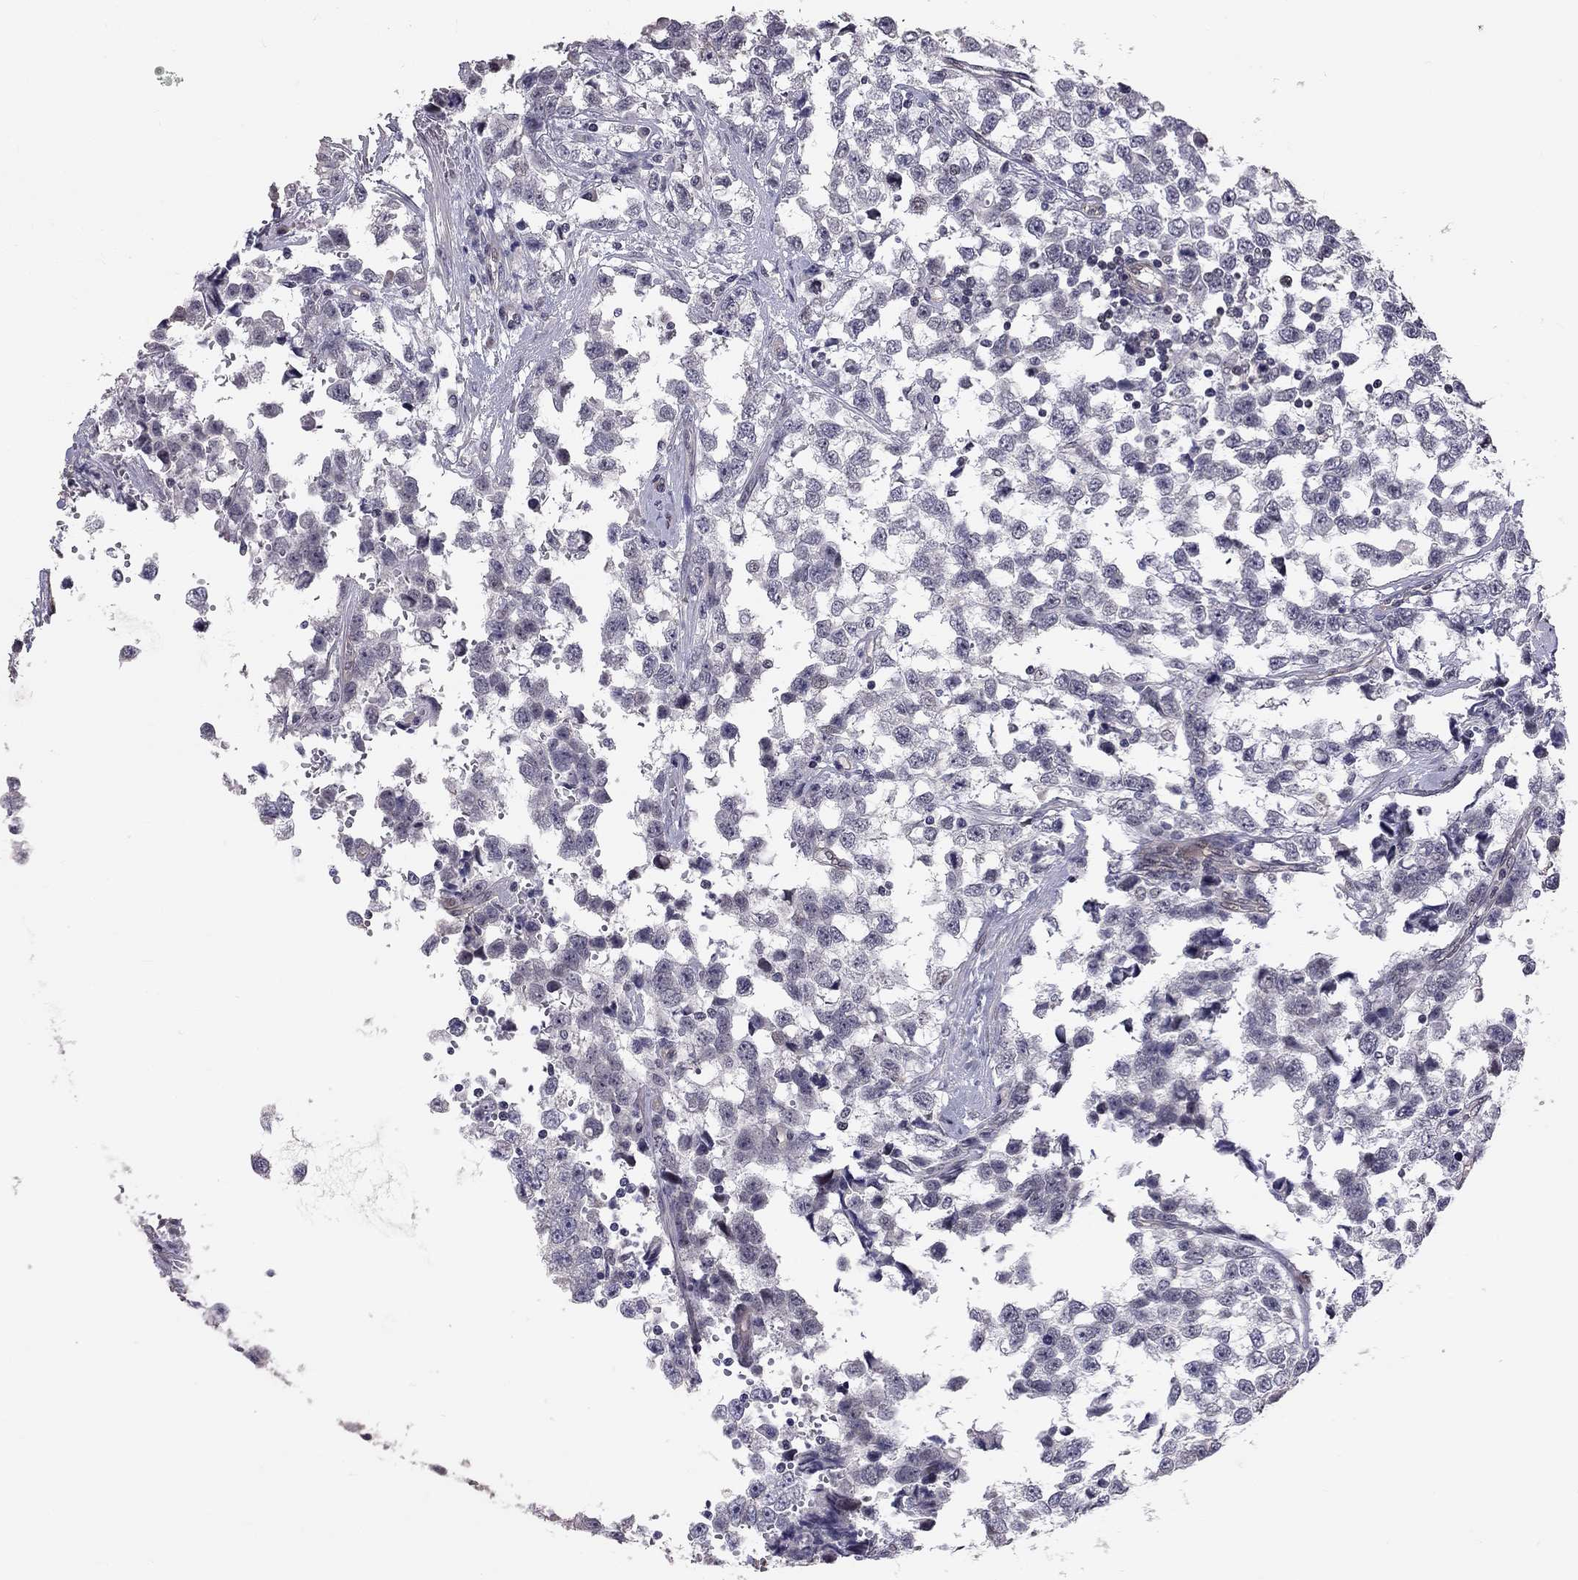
{"staining": {"intensity": "negative", "quantity": "none", "location": "none"}, "tissue": "testis cancer", "cell_type": "Tumor cells", "image_type": "cancer", "snomed": [{"axis": "morphology", "description": "Seminoma, NOS"}, {"axis": "topography", "description": "Testis"}], "caption": "Immunohistochemistry (IHC) histopathology image of testis cancer (seminoma) stained for a protein (brown), which reveals no expression in tumor cells. (IHC, brightfield microscopy, high magnification).", "gene": "GJB4", "patient": {"sex": "male", "age": 34}}